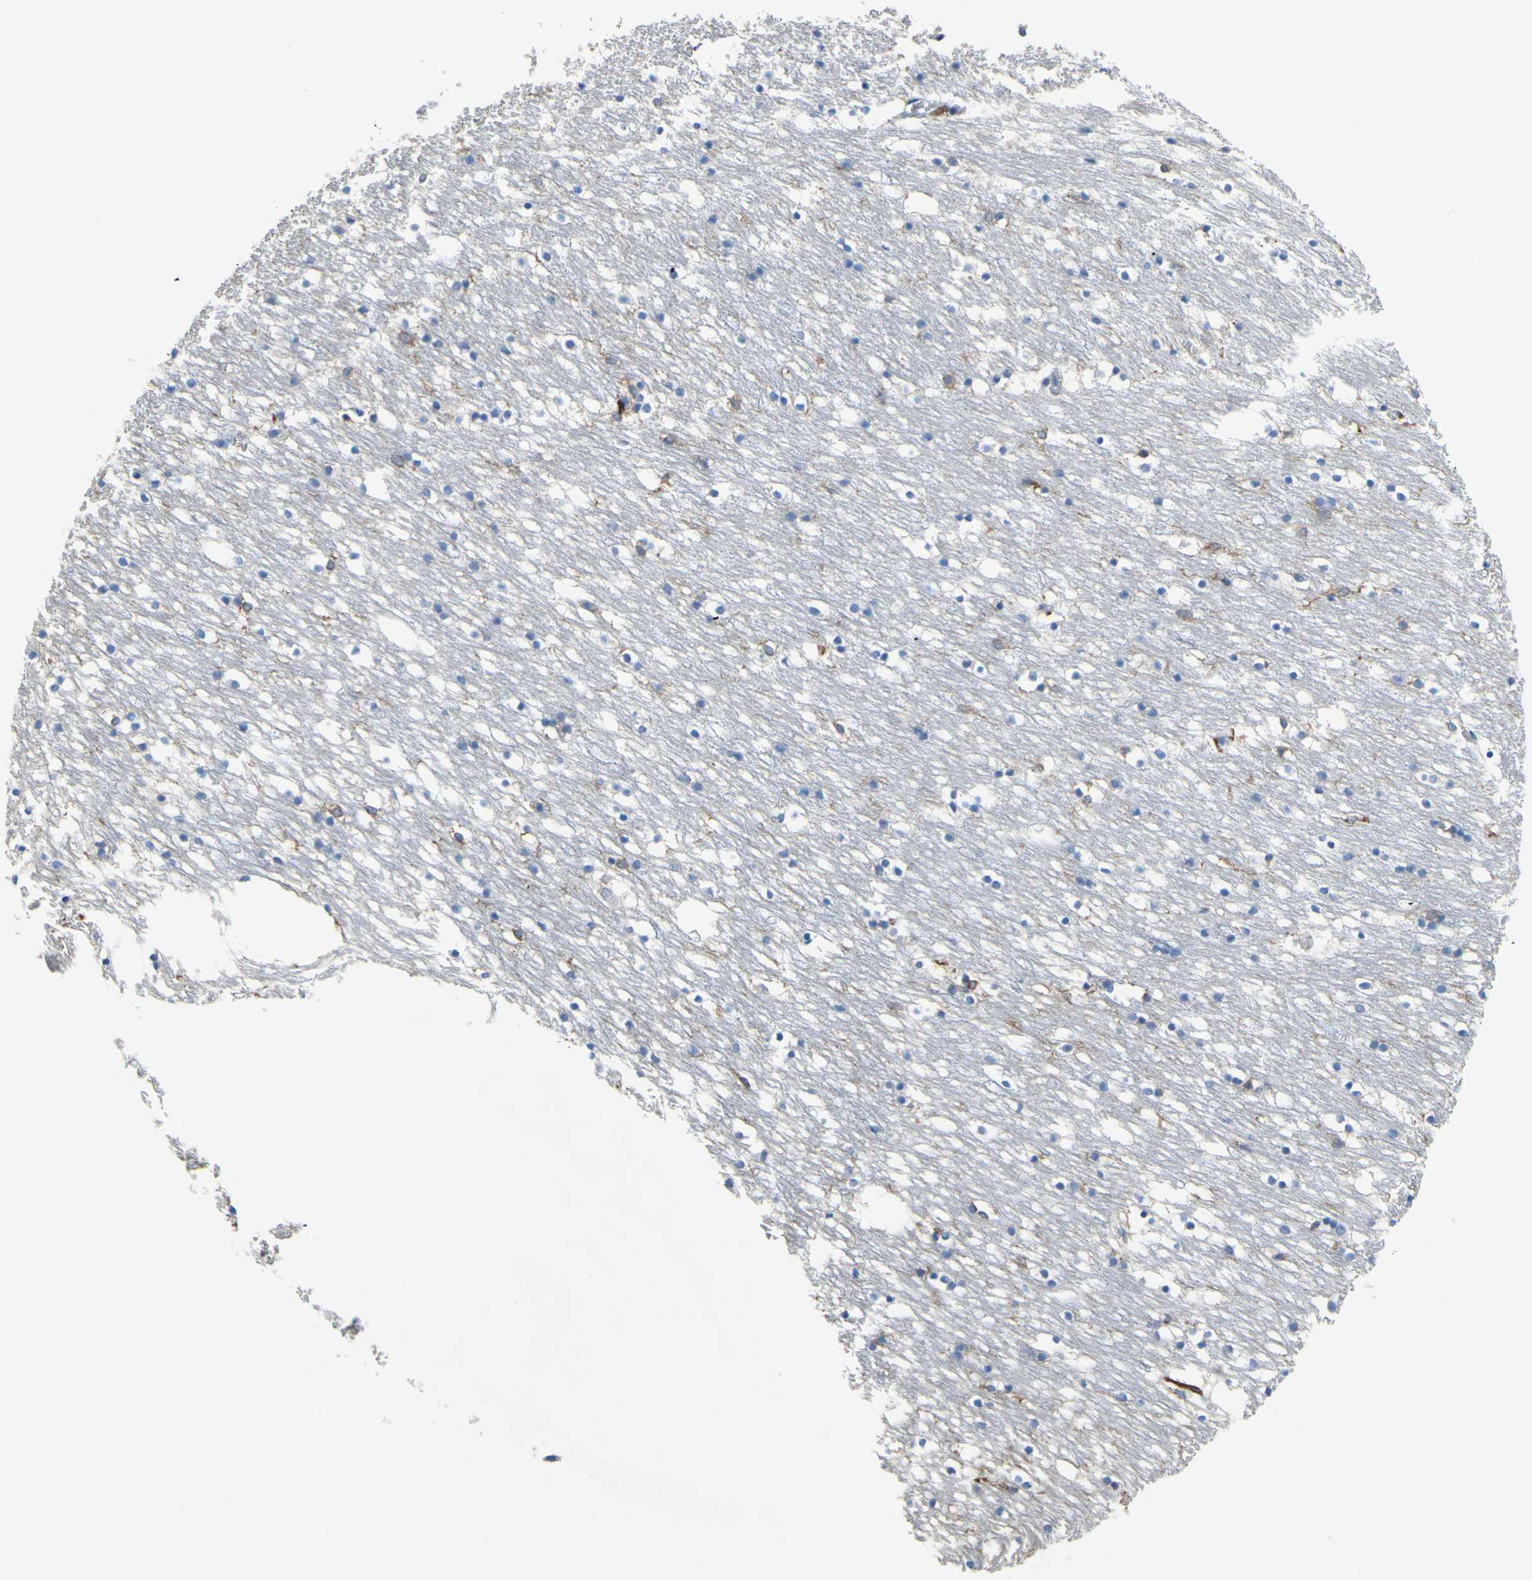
{"staining": {"intensity": "moderate", "quantity": "<25%", "location": "cytoplasmic/membranous"}, "tissue": "caudate", "cell_type": "Glial cells", "image_type": "normal", "snomed": [{"axis": "morphology", "description": "Normal tissue, NOS"}, {"axis": "topography", "description": "Lateral ventricle wall"}], "caption": "Immunohistochemistry of normal human caudate displays low levels of moderate cytoplasmic/membranous expression in about <25% of glial cells.", "gene": "FCGR2A", "patient": {"sex": "male", "age": 45}}